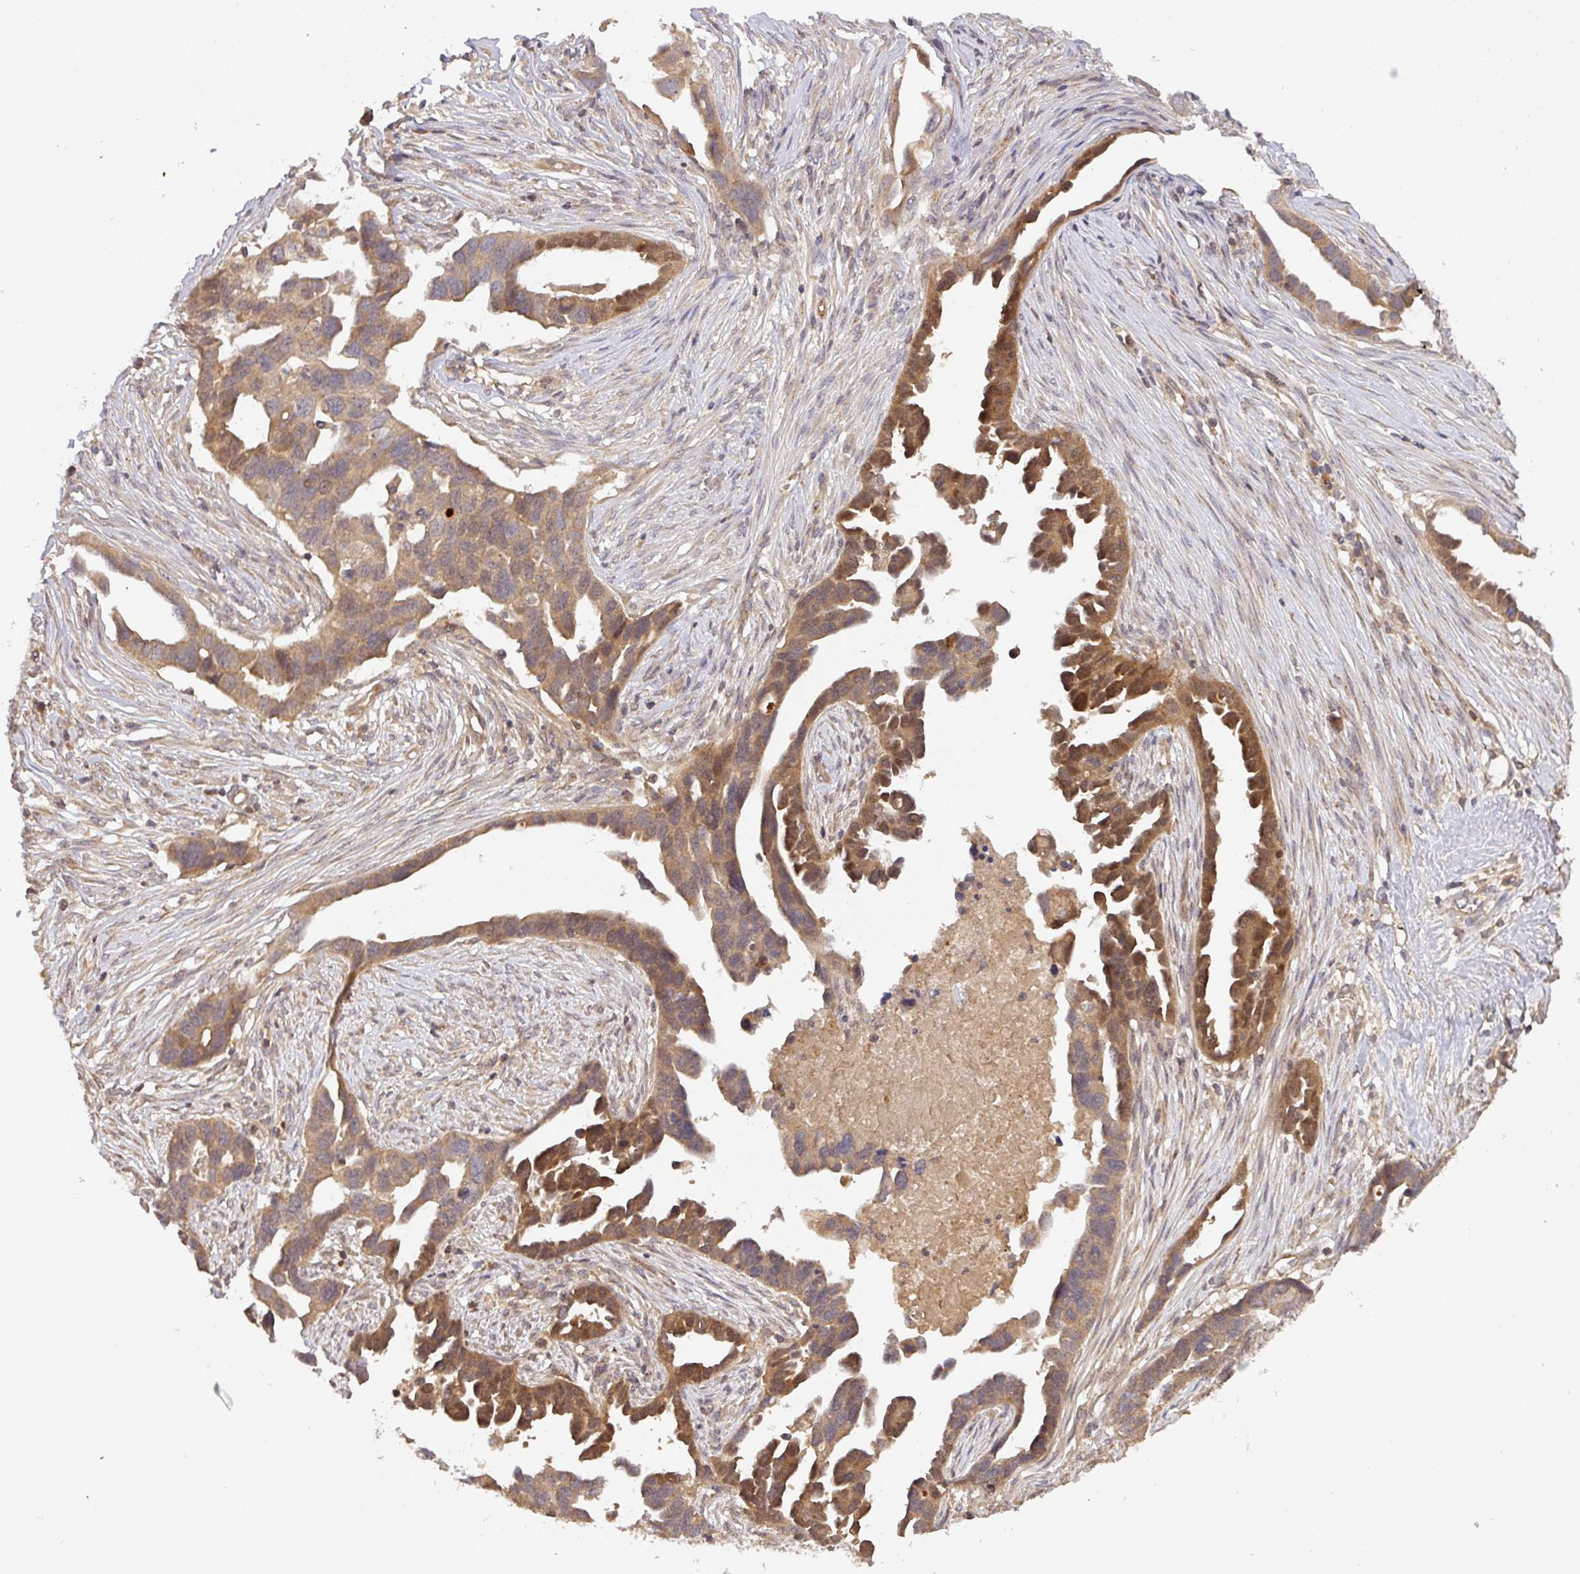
{"staining": {"intensity": "moderate", "quantity": ">75%", "location": "cytoplasmic/membranous"}, "tissue": "ovarian cancer", "cell_type": "Tumor cells", "image_type": "cancer", "snomed": [{"axis": "morphology", "description": "Cystadenocarcinoma, serous, NOS"}, {"axis": "topography", "description": "Ovary"}], "caption": "Protein expression analysis of human serous cystadenocarcinoma (ovarian) reveals moderate cytoplasmic/membranous expression in about >75% of tumor cells.", "gene": "CCDC121", "patient": {"sex": "female", "age": 54}}